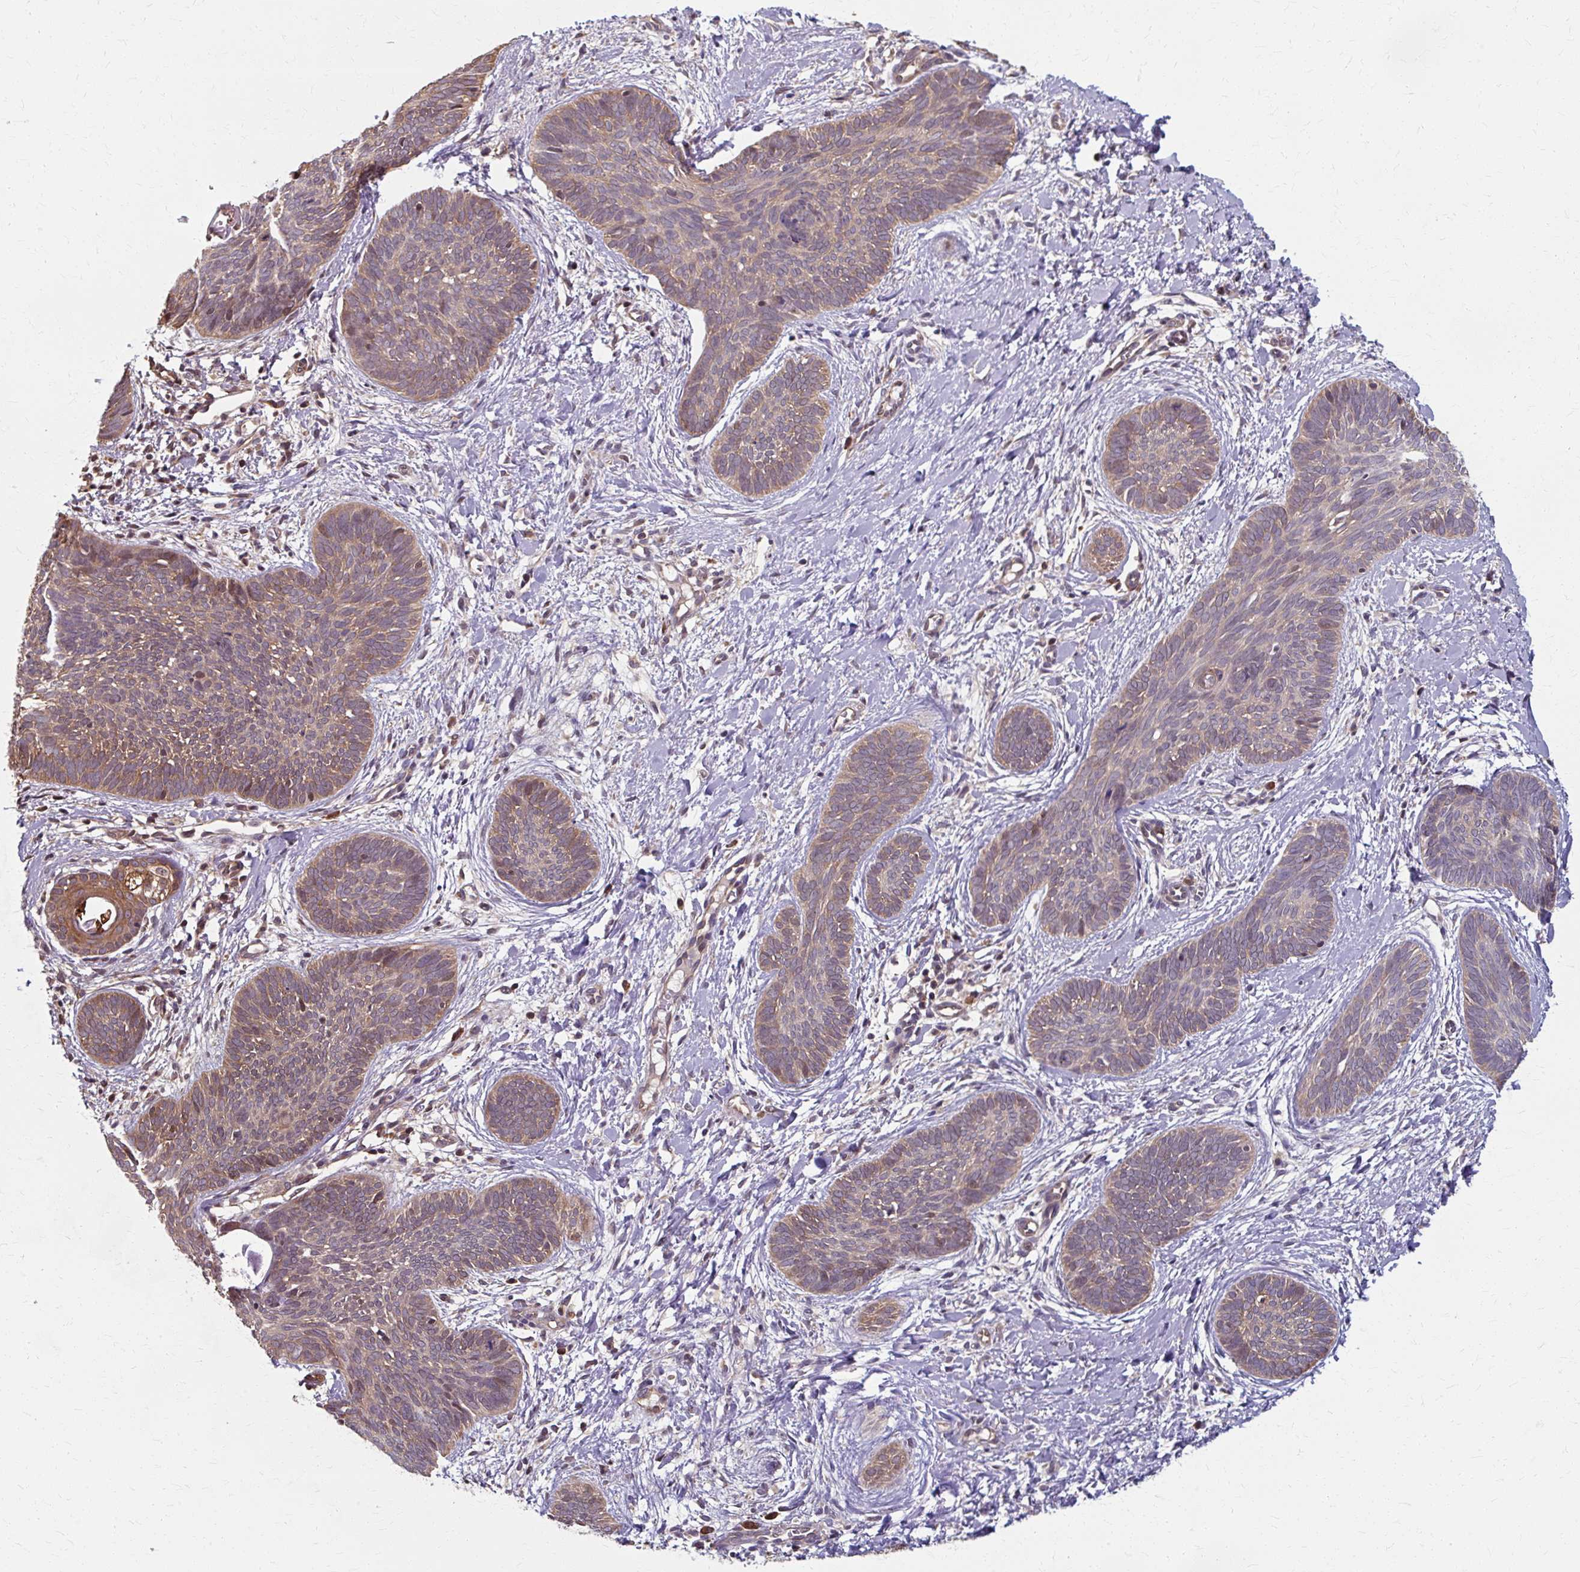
{"staining": {"intensity": "moderate", "quantity": ">75%", "location": "cytoplasmic/membranous,nuclear"}, "tissue": "skin cancer", "cell_type": "Tumor cells", "image_type": "cancer", "snomed": [{"axis": "morphology", "description": "Basal cell carcinoma"}, {"axis": "topography", "description": "Skin"}], "caption": "Tumor cells exhibit medium levels of moderate cytoplasmic/membranous and nuclear staining in approximately >75% of cells in human skin cancer.", "gene": "ZNF555", "patient": {"sex": "female", "age": 81}}